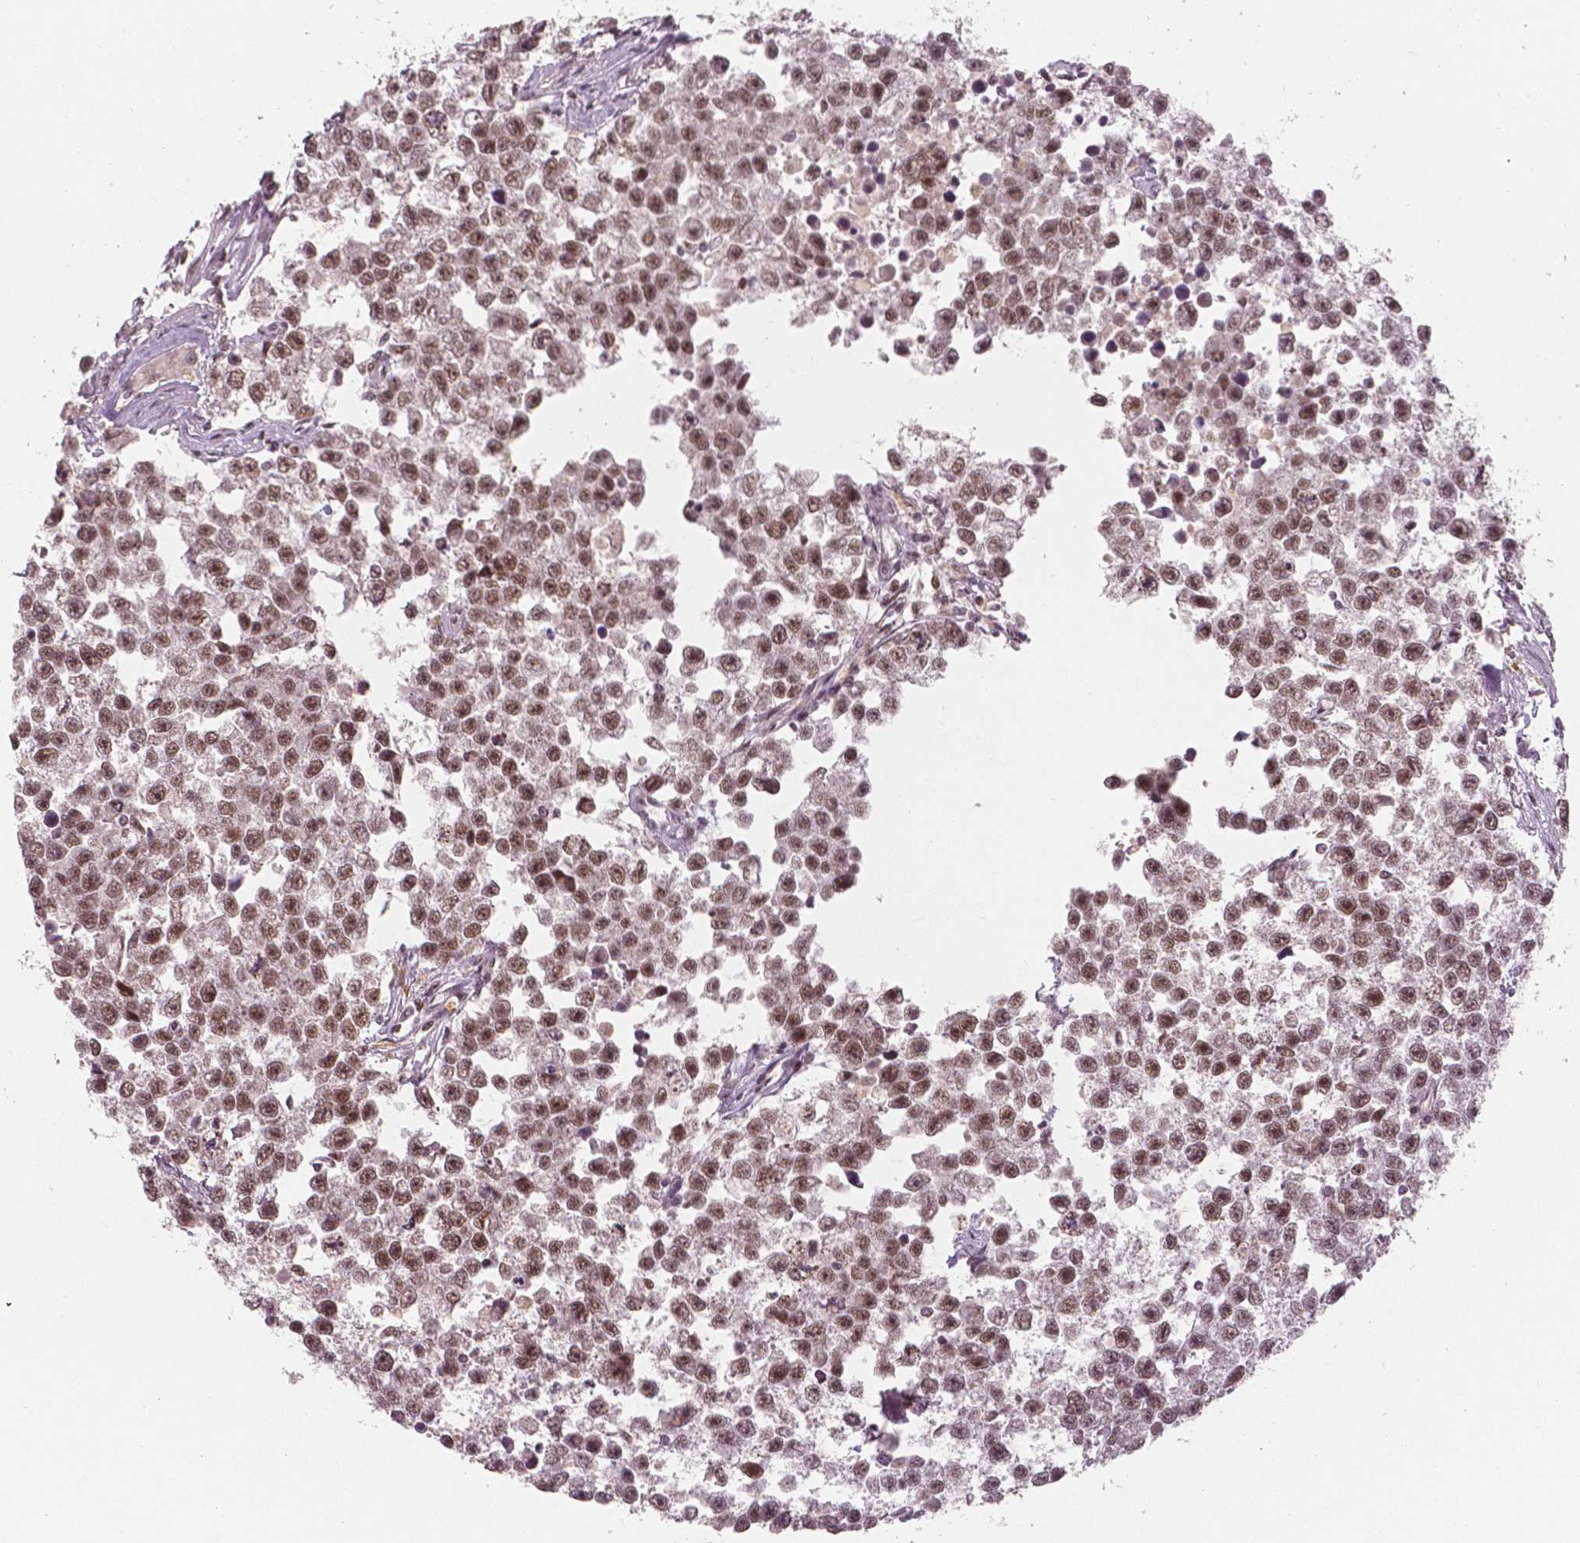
{"staining": {"intensity": "moderate", "quantity": ">75%", "location": "nuclear"}, "tissue": "testis cancer", "cell_type": "Tumor cells", "image_type": "cancer", "snomed": [{"axis": "morphology", "description": "Seminoma, NOS"}, {"axis": "topography", "description": "Testis"}], "caption": "DAB (3,3'-diaminobenzidine) immunohistochemical staining of human testis cancer shows moderate nuclear protein positivity in about >75% of tumor cells.", "gene": "NSD2", "patient": {"sex": "male", "age": 26}}